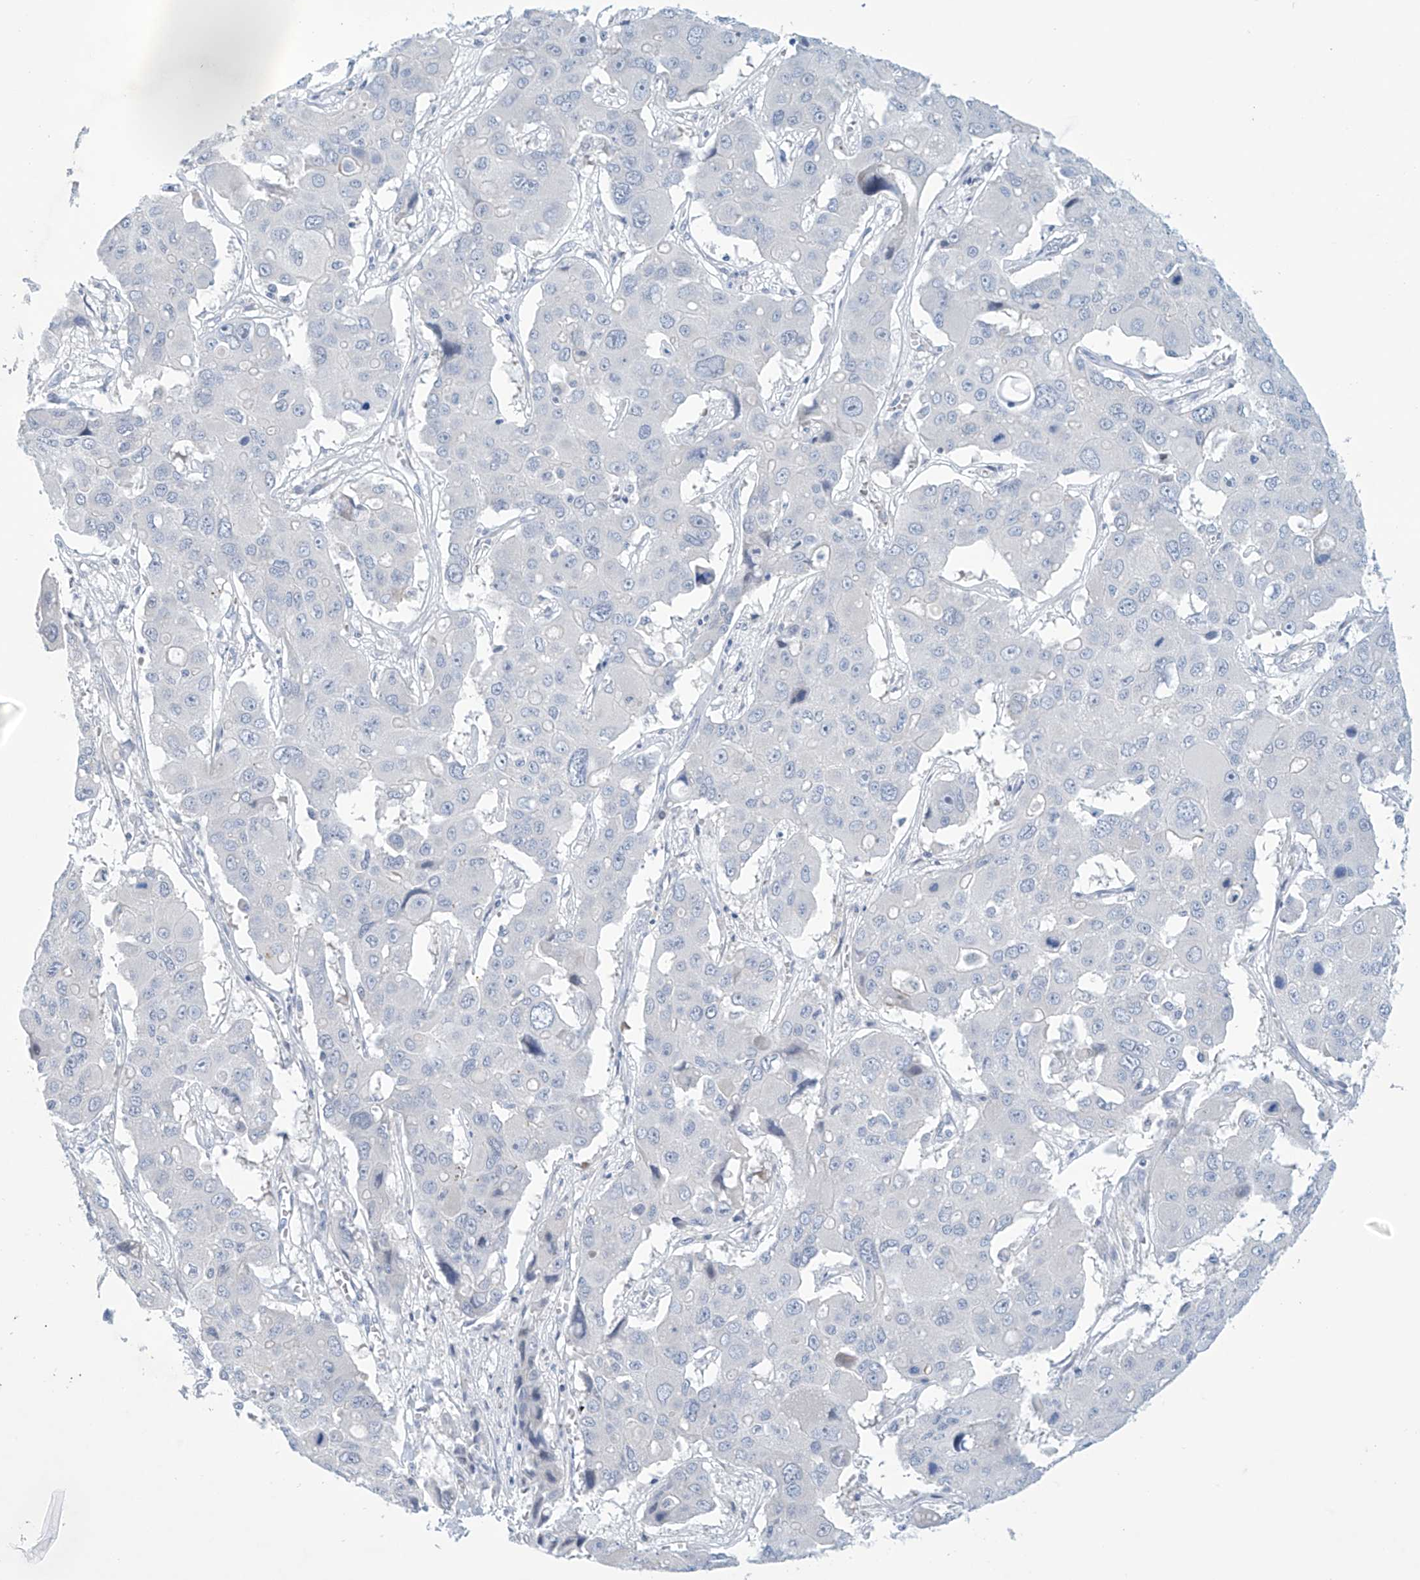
{"staining": {"intensity": "negative", "quantity": "none", "location": "none"}, "tissue": "liver cancer", "cell_type": "Tumor cells", "image_type": "cancer", "snomed": [{"axis": "morphology", "description": "Cholangiocarcinoma"}, {"axis": "topography", "description": "Liver"}], "caption": "The IHC photomicrograph has no significant staining in tumor cells of cholangiocarcinoma (liver) tissue.", "gene": "SLC35A5", "patient": {"sex": "male", "age": 67}}